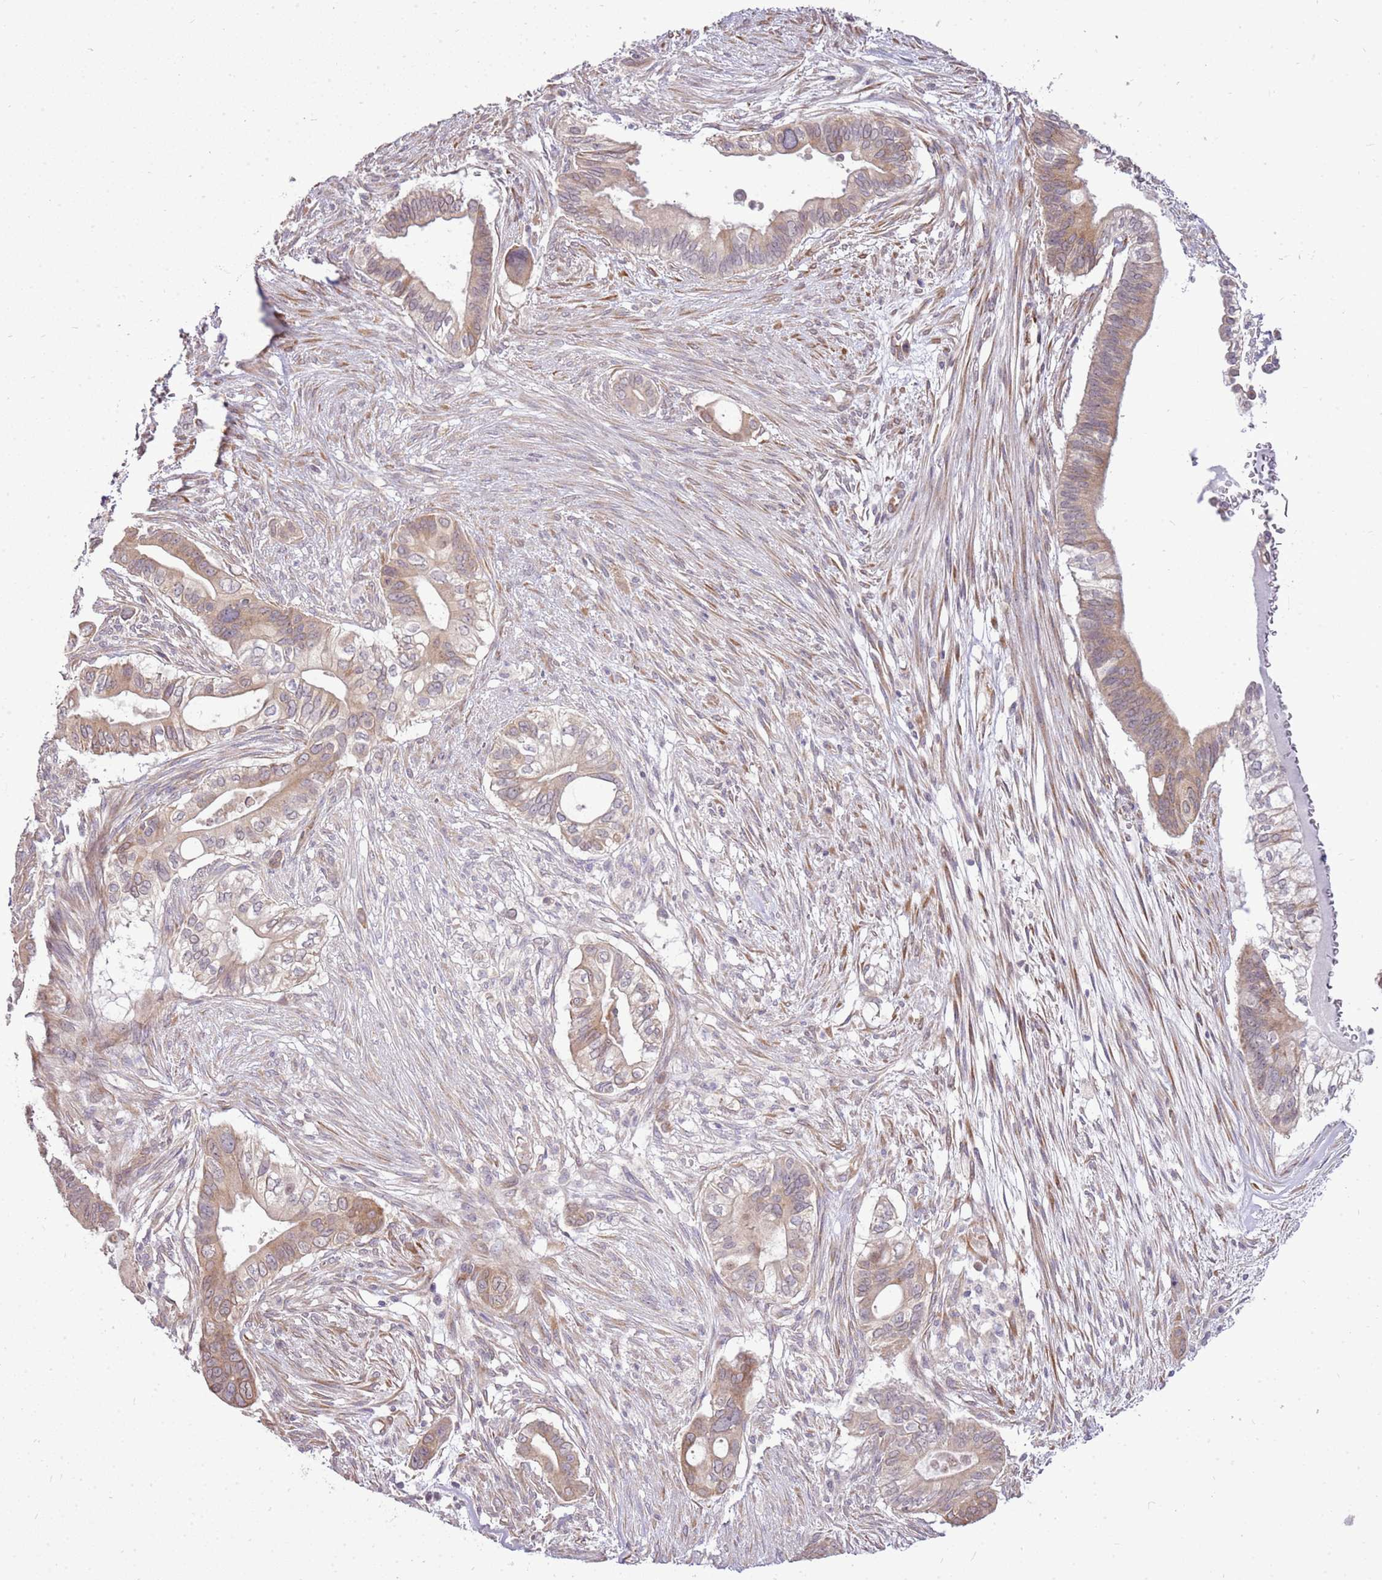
{"staining": {"intensity": "moderate", "quantity": ">75%", "location": "cytoplasmic/membranous"}, "tissue": "pancreatic cancer", "cell_type": "Tumor cells", "image_type": "cancer", "snomed": [{"axis": "morphology", "description": "Adenocarcinoma, NOS"}, {"axis": "topography", "description": "Pancreas"}], "caption": "Immunohistochemistry staining of pancreatic cancer (adenocarcinoma), which displays medium levels of moderate cytoplasmic/membranous staining in approximately >75% of tumor cells indicating moderate cytoplasmic/membranous protein expression. The staining was performed using DAB (brown) for protein detection and nuclei were counterstained in hematoxylin (blue).", "gene": "UGGT2", "patient": {"sex": "male", "age": 68}}